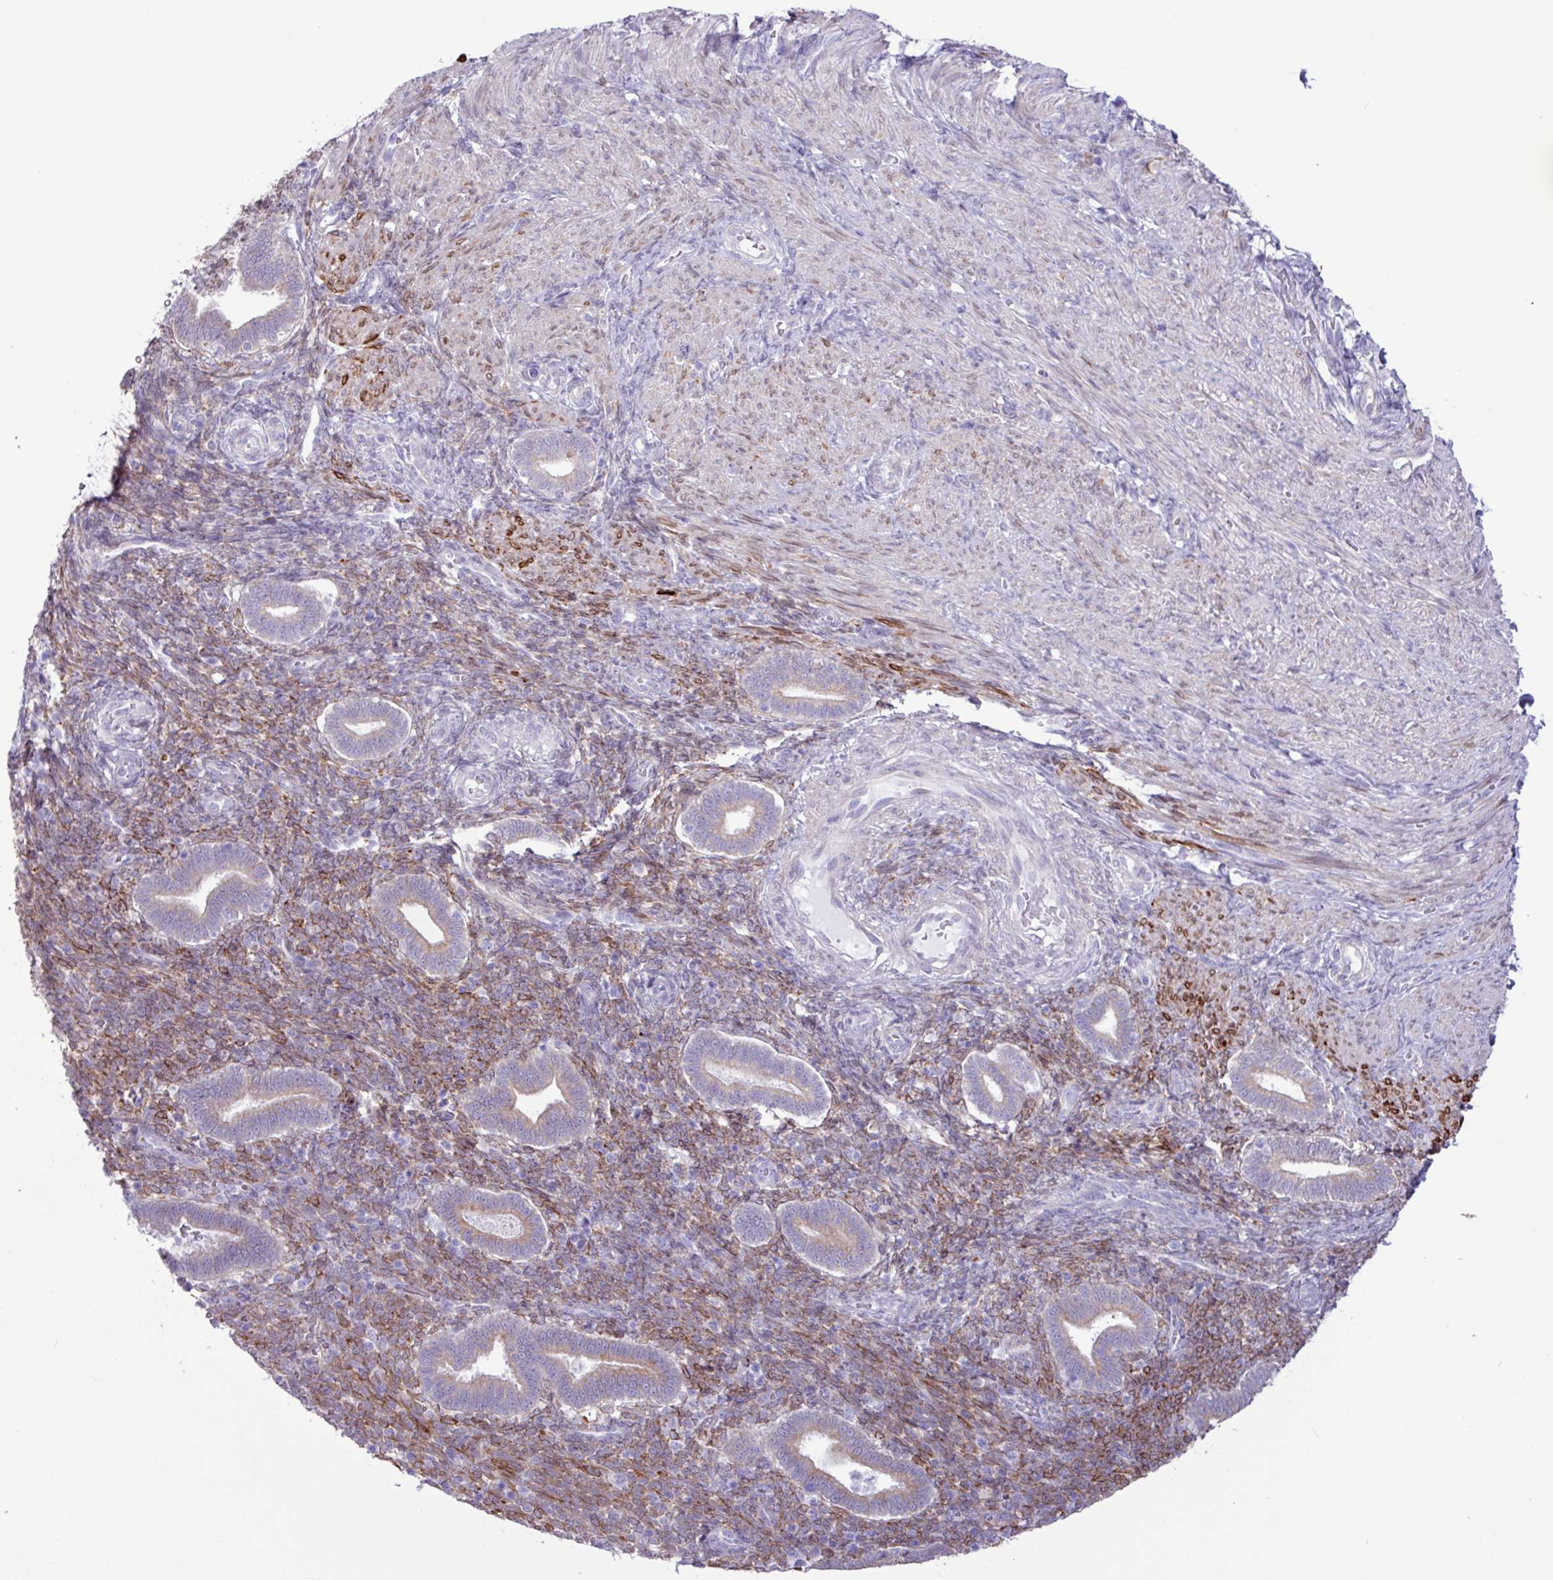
{"staining": {"intensity": "strong", "quantity": "25%-75%", "location": "cytoplasmic/membranous"}, "tissue": "endometrium", "cell_type": "Cells in endometrial stroma", "image_type": "normal", "snomed": [{"axis": "morphology", "description": "Normal tissue, NOS"}, {"axis": "topography", "description": "Endometrium"}], "caption": "Strong cytoplasmic/membranous expression for a protein is appreciated in about 25%-75% of cells in endometrial stroma of unremarkable endometrium using IHC.", "gene": "SLC38A1", "patient": {"sex": "female", "age": 34}}